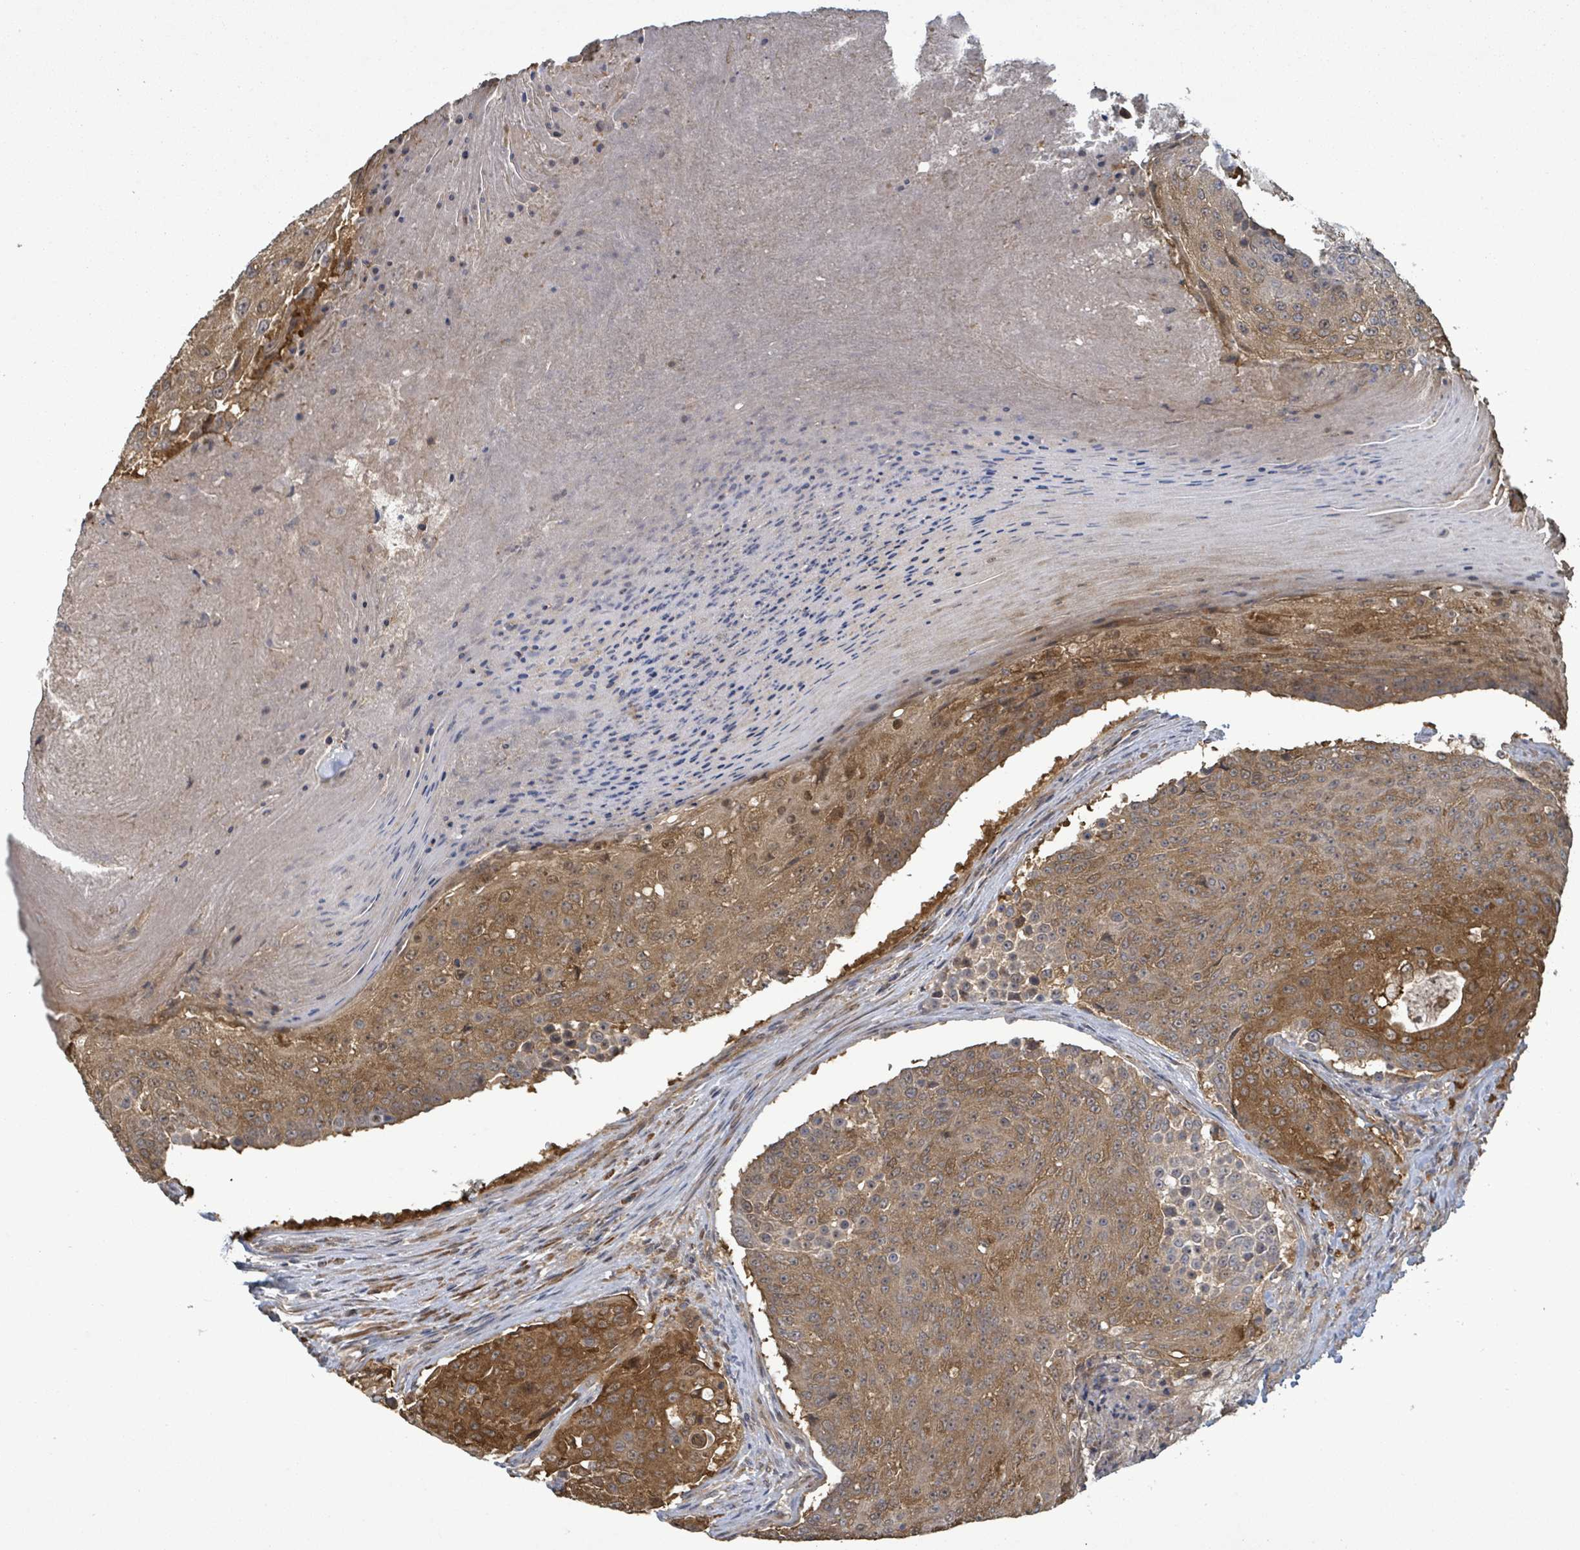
{"staining": {"intensity": "moderate", "quantity": ">75%", "location": "cytoplasmic/membranous,nuclear"}, "tissue": "urothelial cancer", "cell_type": "Tumor cells", "image_type": "cancer", "snomed": [{"axis": "morphology", "description": "Urothelial carcinoma, High grade"}, {"axis": "topography", "description": "Urinary bladder"}], "caption": "An immunohistochemistry (IHC) histopathology image of neoplastic tissue is shown. Protein staining in brown highlights moderate cytoplasmic/membranous and nuclear positivity in high-grade urothelial carcinoma within tumor cells. (IHC, brightfield microscopy, high magnification).", "gene": "MAP3K6", "patient": {"sex": "female", "age": 63}}